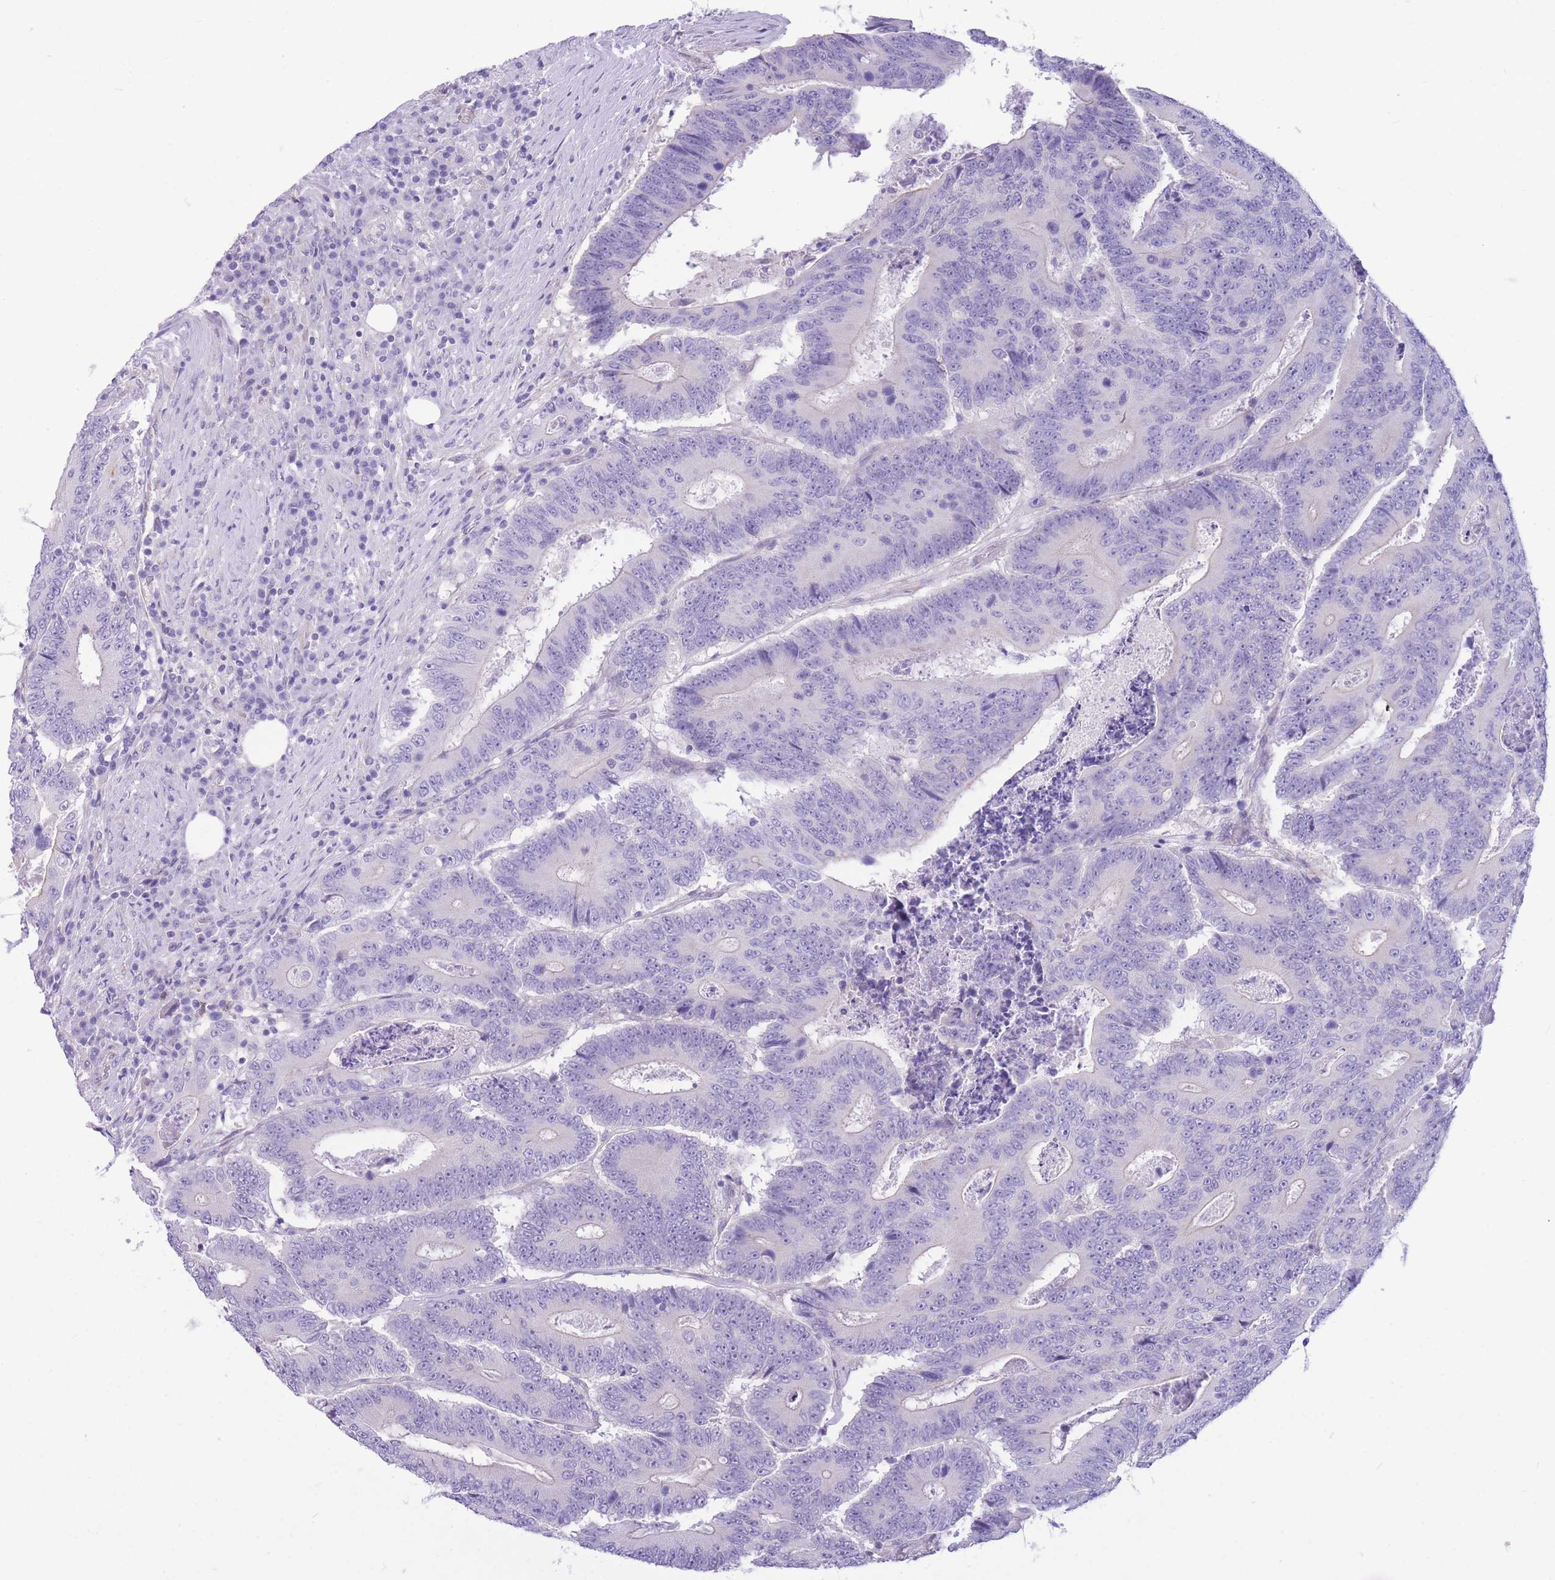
{"staining": {"intensity": "negative", "quantity": "none", "location": "none"}, "tissue": "colorectal cancer", "cell_type": "Tumor cells", "image_type": "cancer", "snomed": [{"axis": "morphology", "description": "Adenocarcinoma, NOS"}, {"axis": "topography", "description": "Colon"}], "caption": "Immunohistochemical staining of human colorectal cancer displays no significant expression in tumor cells.", "gene": "ZNF311", "patient": {"sex": "male", "age": 83}}